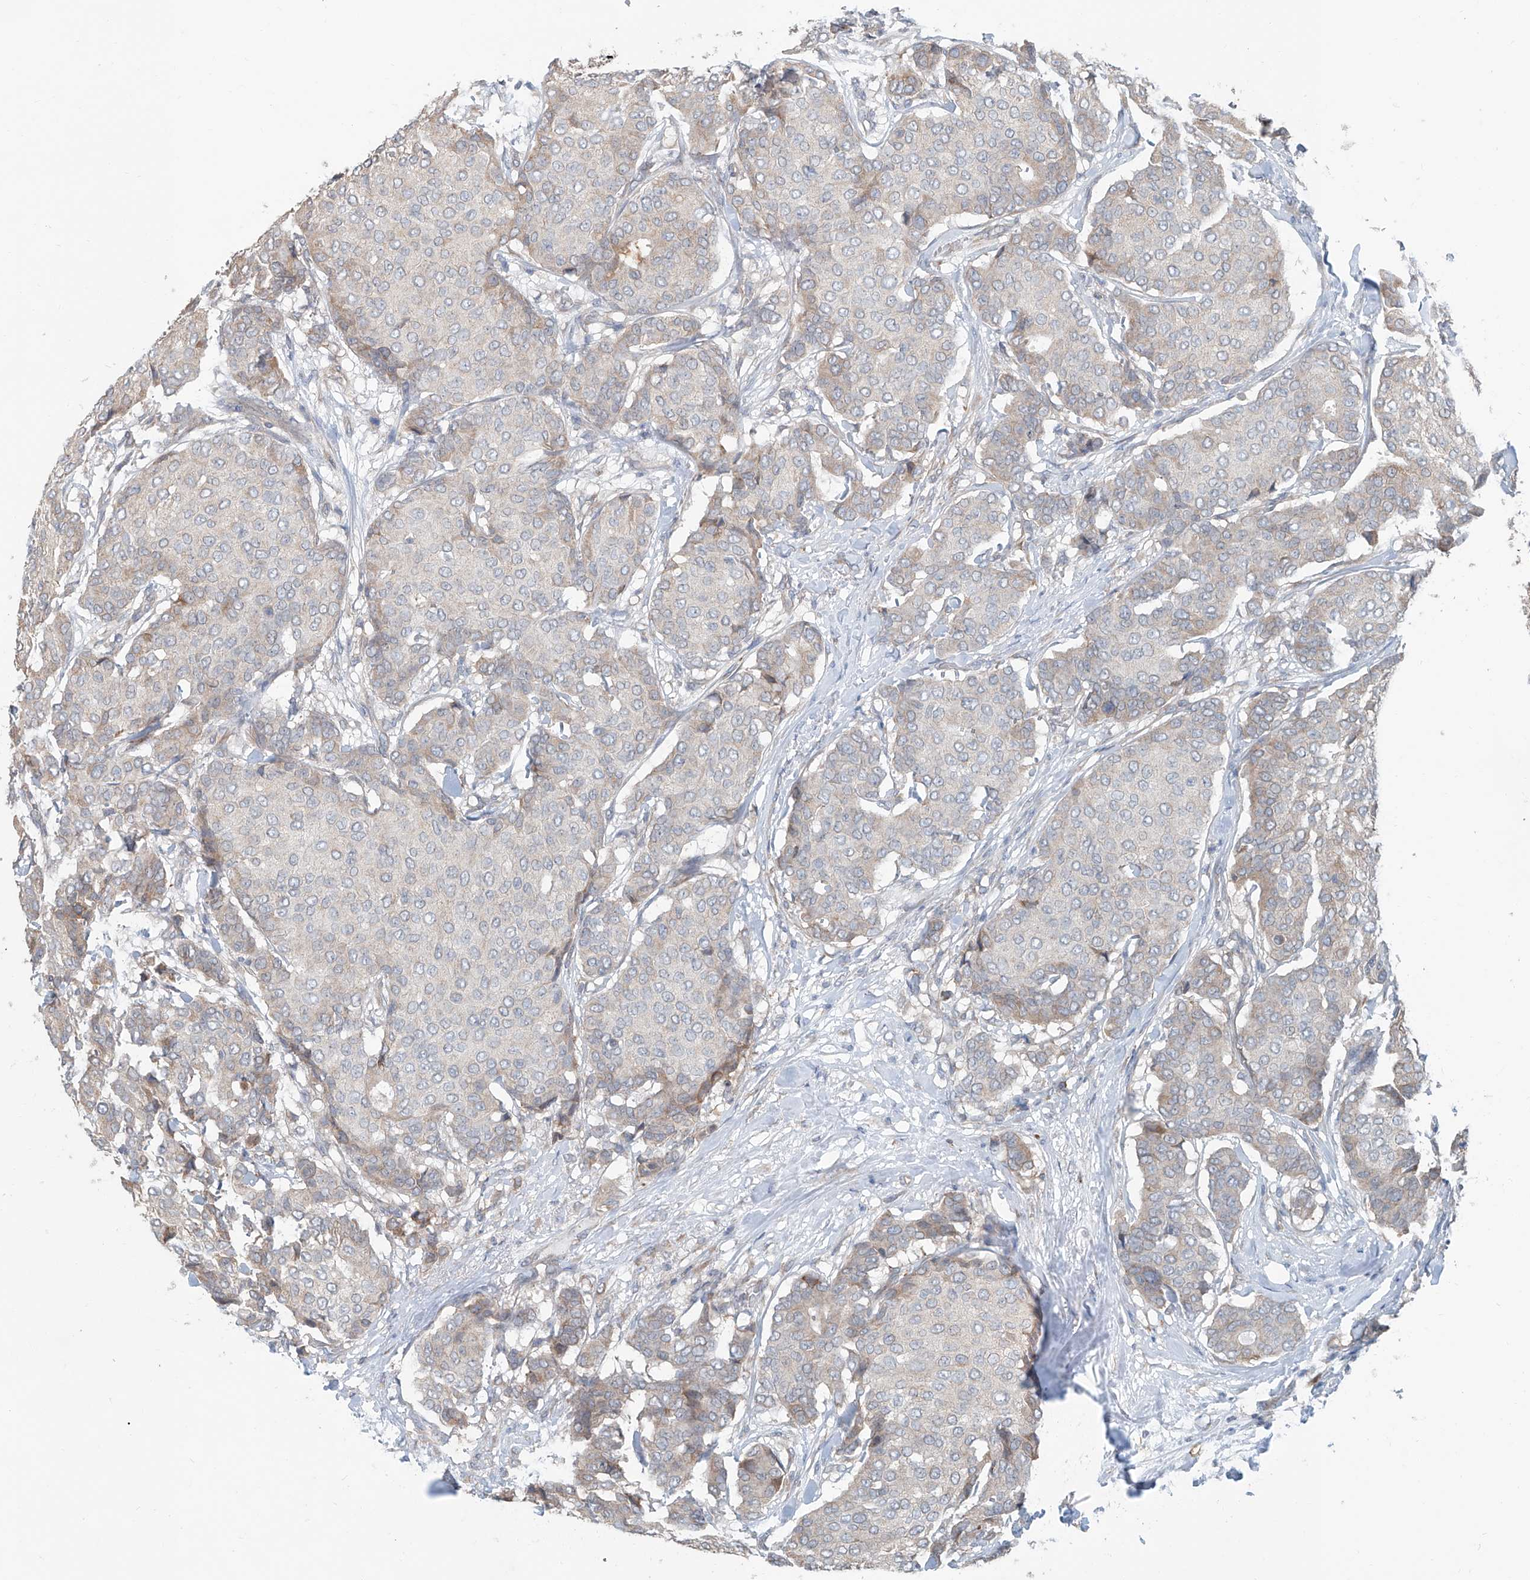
{"staining": {"intensity": "weak", "quantity": "<25%", "location": "cytoplasmic/membranous"}, "tissue": "breast cancer", "cell_type": "Tumor cells", "image_type": "cancer", "snomed": [{"axis": "morphology", "description": "Duct carcinoma"}, {"axis": "topography", "description": "Breast"}], "caption": "This histopathology image is of breast cancer stained with immunohistochemistry to label a protein in brown with the nuclei are counter-stained blue. There is no positivity in tumor cells. Nuclei are stained in blue.", "gene": "KCNK10", "patient": {"sex": "female", "age": 75}}